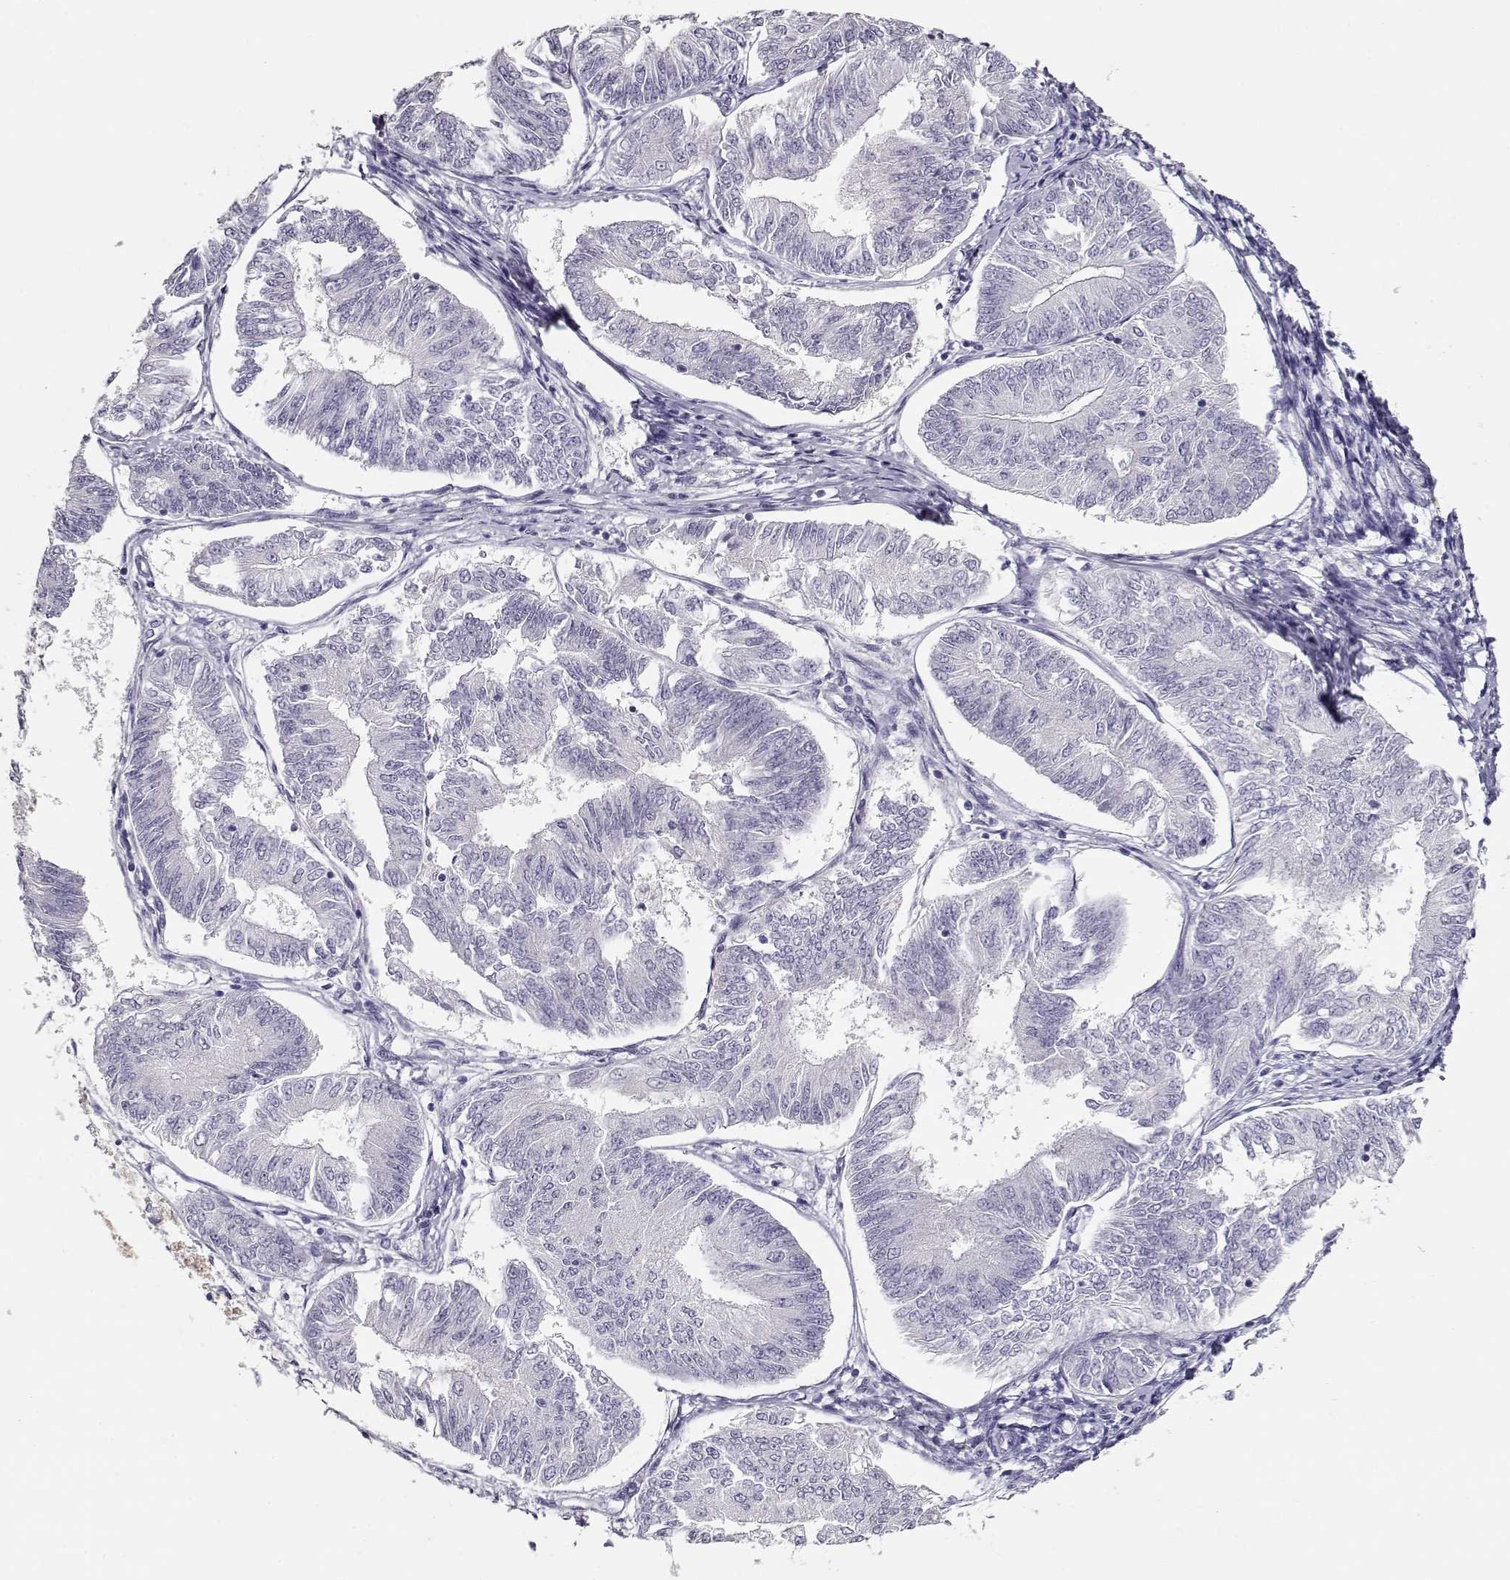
{"staining": {"intensity": "negative", "quantity": "none", "location": "none"}, "tissue": "endometrial cancer", "cell_type": "Tumor cells", "image_type": "cancer", "snomed": [{"axis": "morphology", "description": "Adenocarcinoma, NOS"}, {"axis": "topography", "description": "Endometrium"}], "caption": "The IHC micrograph has no significant positivity in tumor cells of adenocarcinoma (endometrial) tissue. The staining was performed using DAB to visualize the protein expression in brown, while the nuclei were stained in blue with hematoxylin (Magnification: 20x).", "gene": "MAGEC1", "patient": {"sex": "female", "age": 58}}